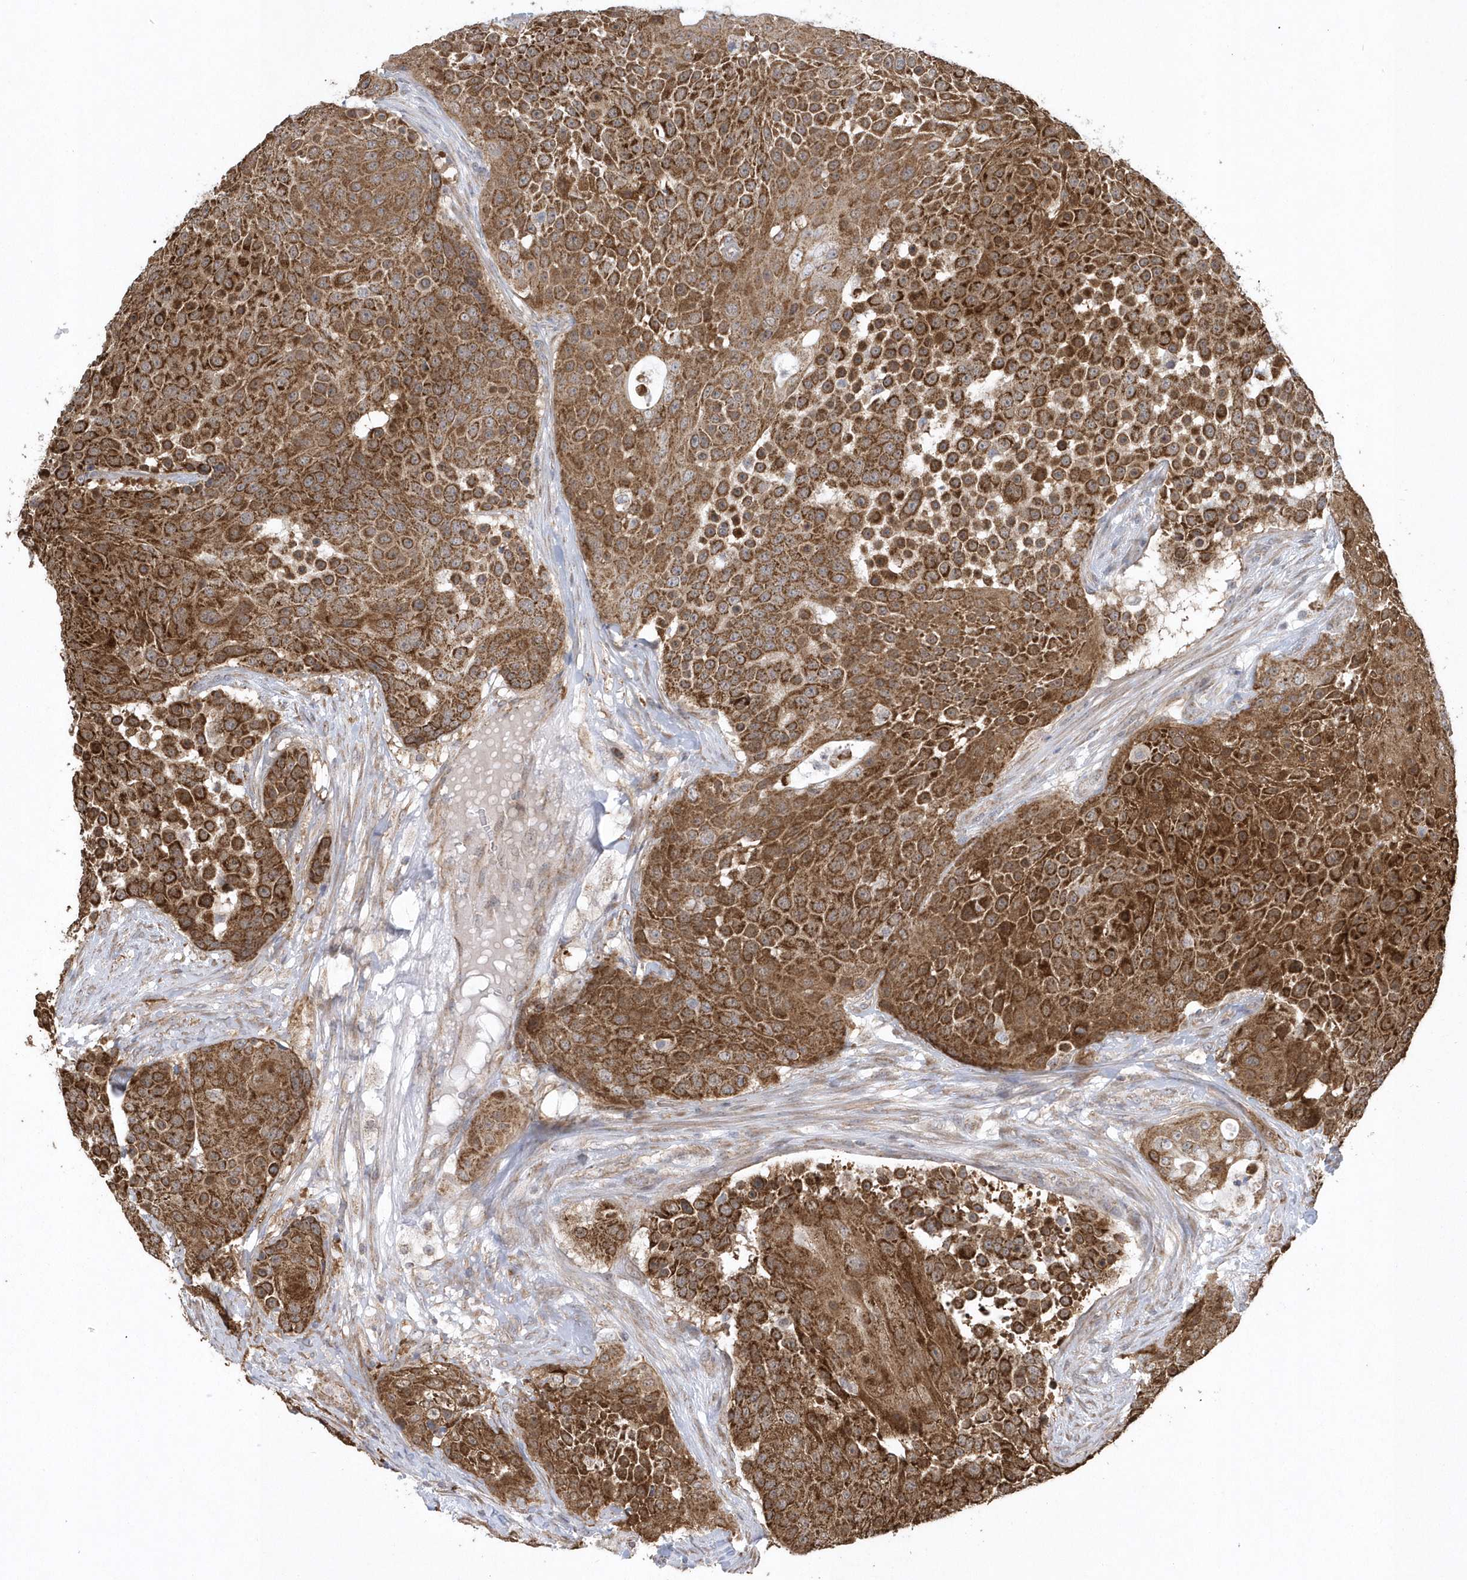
{"staining": {"intensity": "strong", "quantity": ">75%", "location": "cytoplasmic/membranous"}, "tissue": "urothelial cancer", "cell_type": "Tumor cells", "image_type": "cancer", "snomed": [{"axis": "morphology", "description": "Urothelial carcinoma, High grade"}, {"axis": "topography", "description": "Urinary bladder"}], "caption": "Immunohistochemistry micrograph of neoplastic tissue: human high-grade urothelial carcinoma stained using immunohistochemistry reveals high levels of strong protein expression localized specifically in the cytoplasmic/membranous of tumor cells, appearing as a cytoplasmic/membranous brown color.", "gene": "SLX9", "patient": {"sex": "female", "age": 63}}